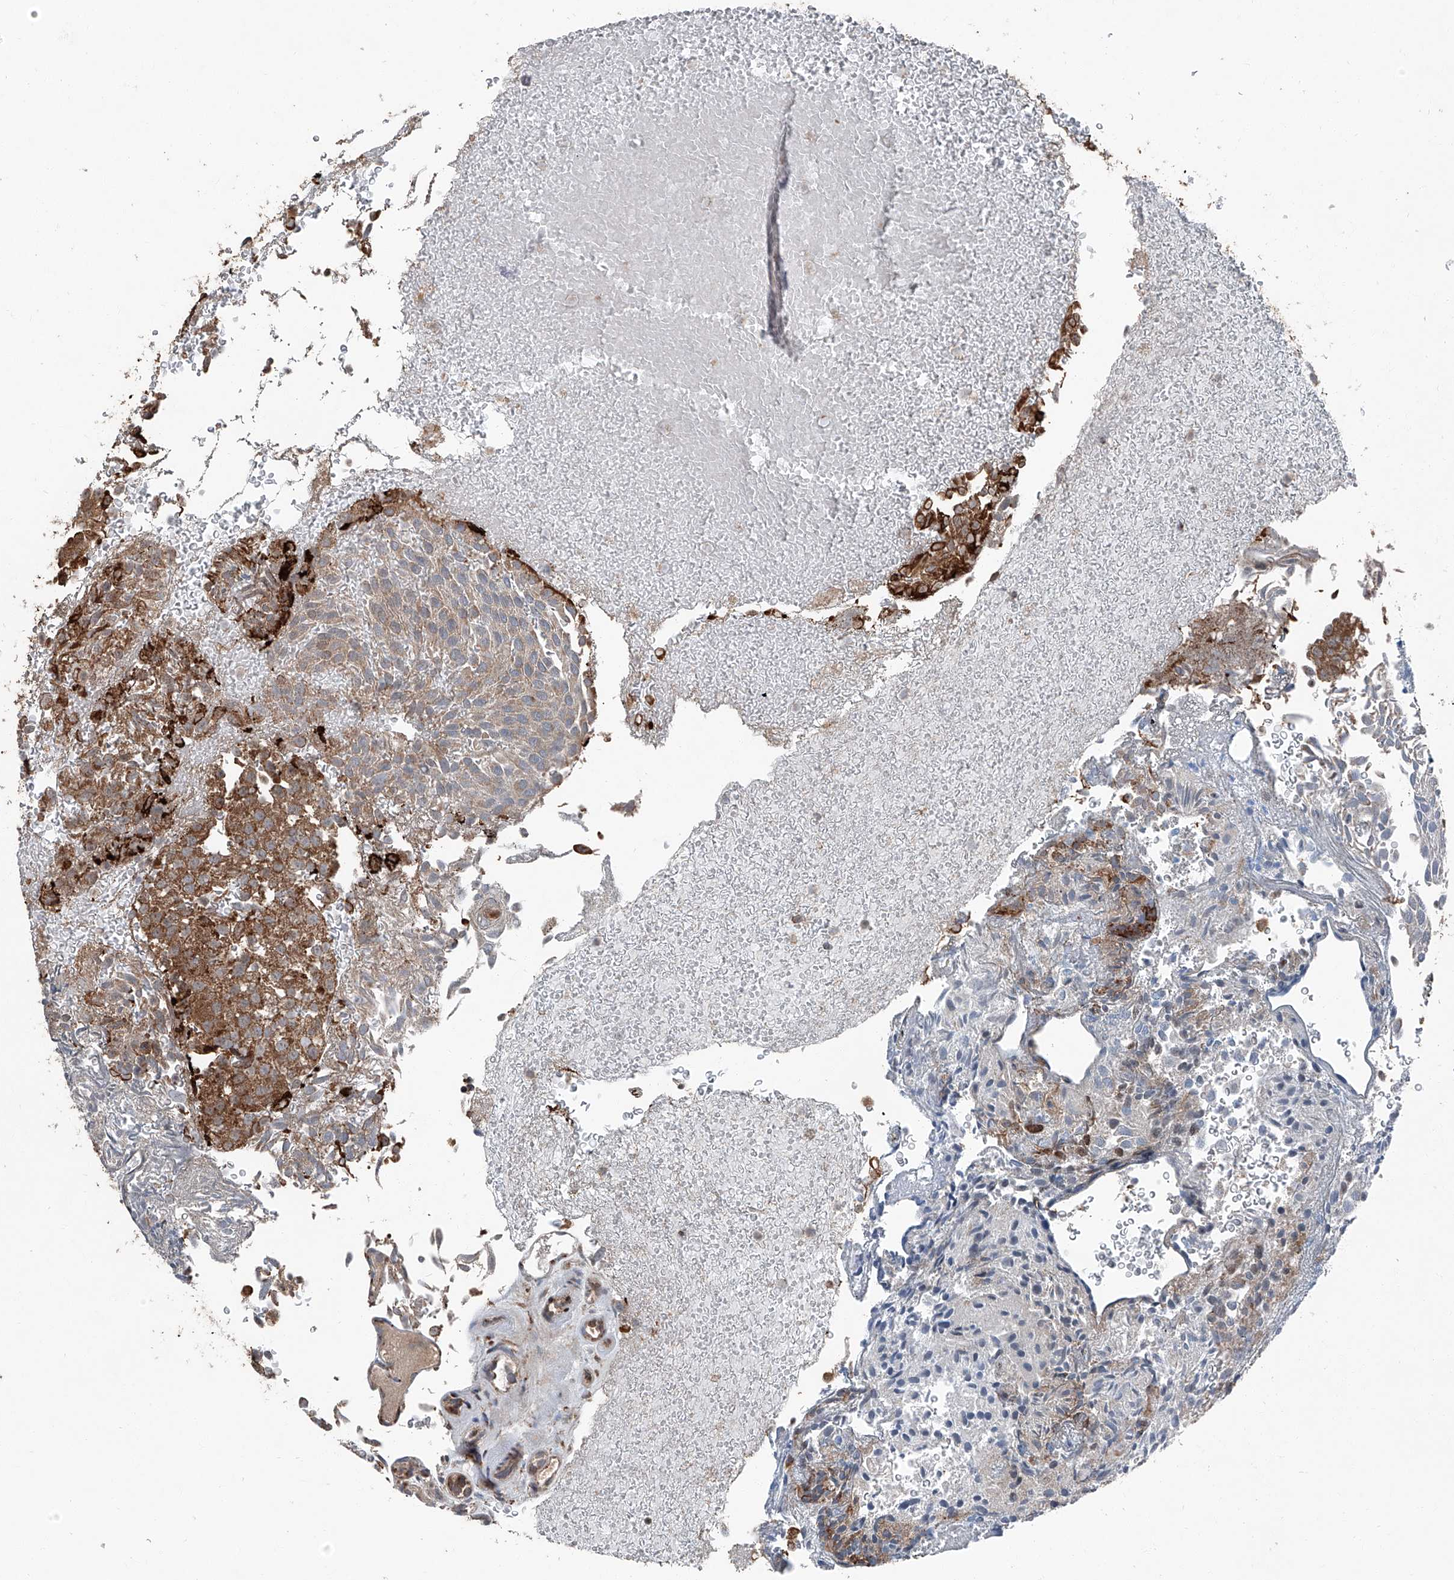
{"staining": {"intensity": "moderate", "quantity": ">75%", "location": "cytoplasmic/membranous"}, "tissue": "urothelial cancer", "cell_type": "Tumor cells", "image_type": "cancer", "snomed": [{"axis": "morphology", "description": "Urothelial carcinoma, Low grade"}, {"axis": "topography", "description": "Urinary bladder"}], "caption": "This micrograph displays immunohistochemistry staining of human urothelial cancer, with medium moderate cytoplasmic/membranous staining in approximately >75% of tumor cells.", "gene": "LIMK1", "patient": {"sex": "male", "age": 78}}